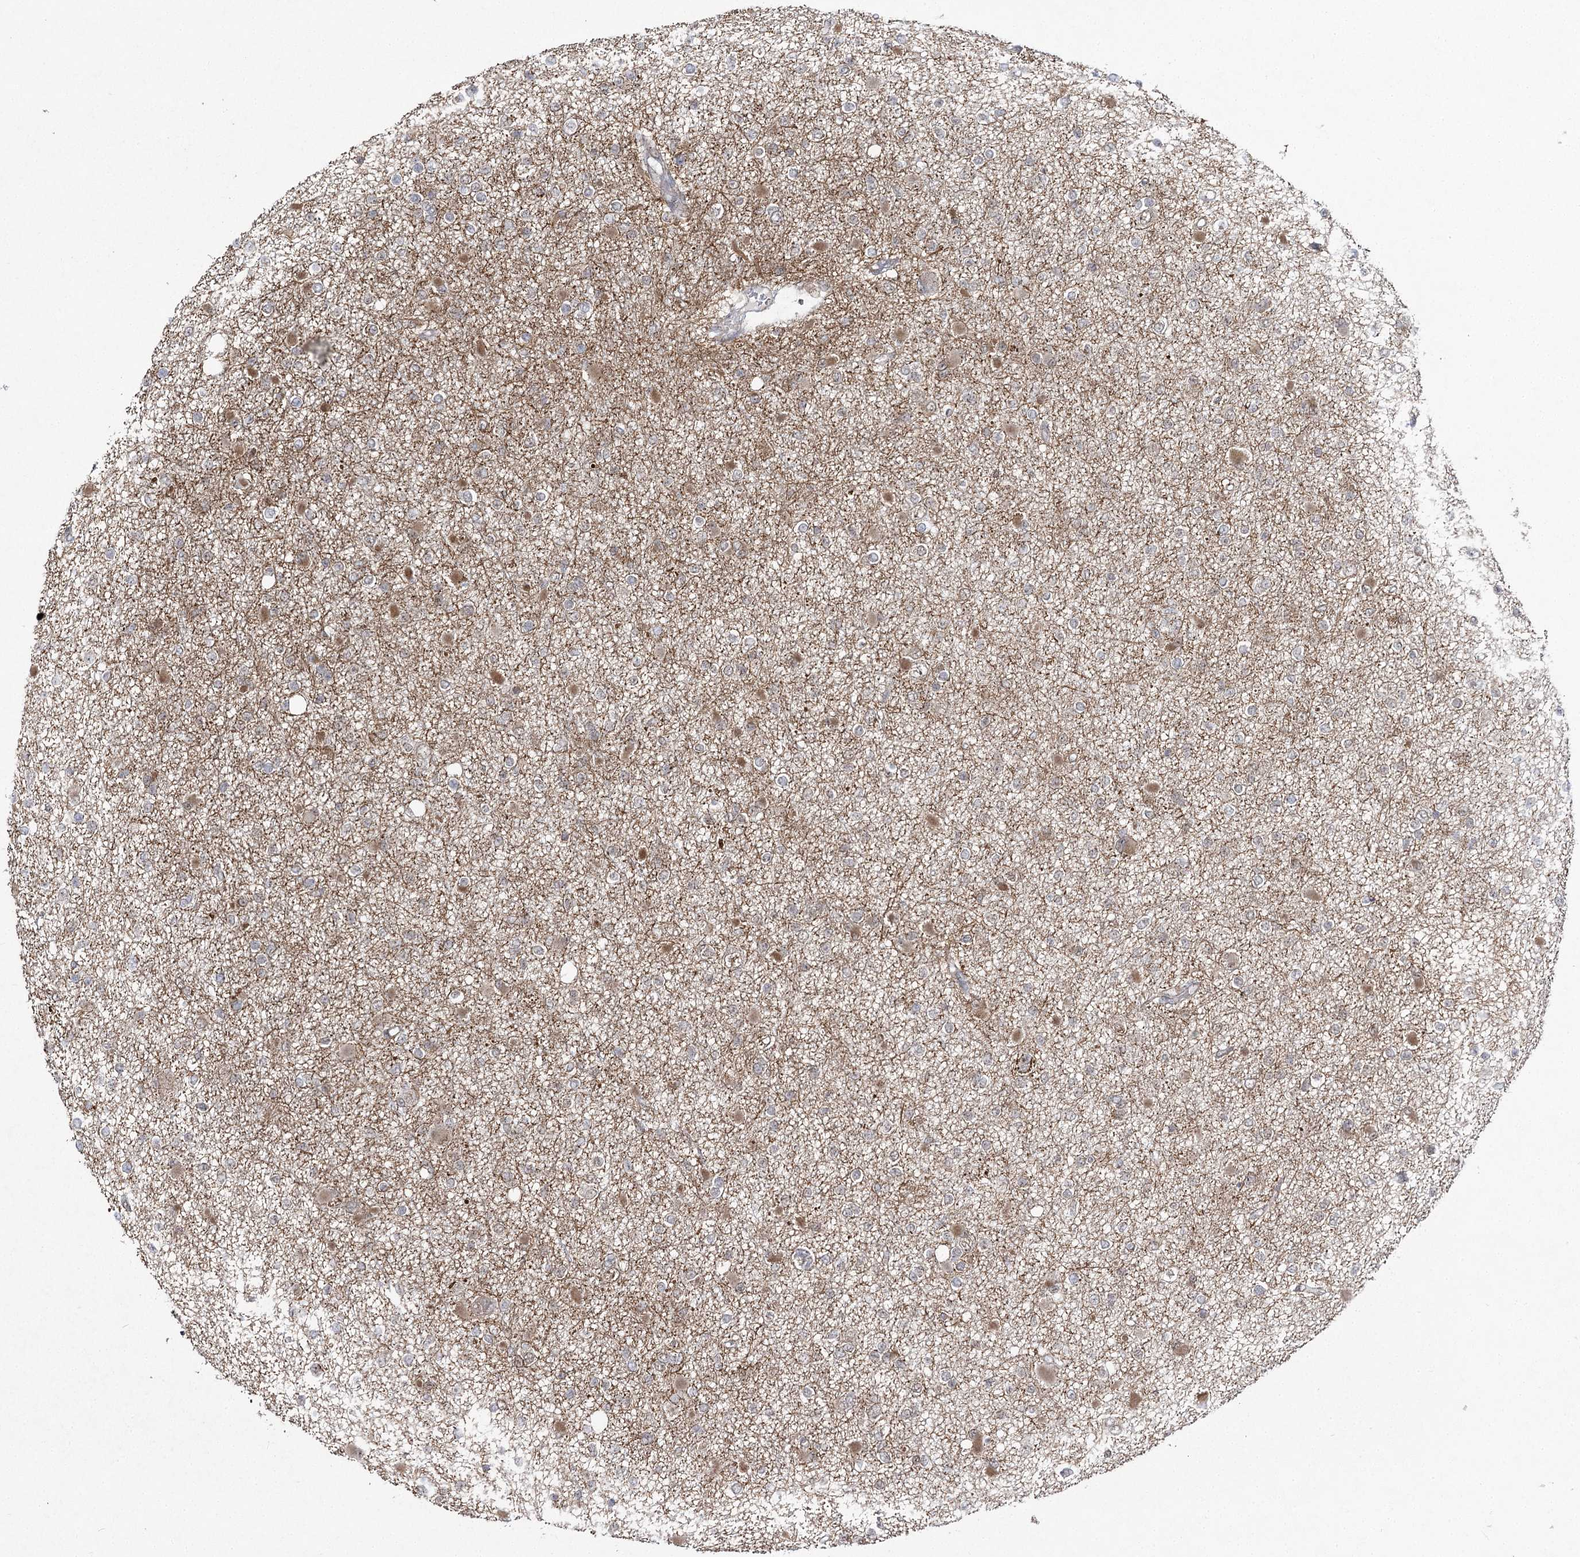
{"staining": {"intensity": "weak", "quantity": "<25%", "location": "cytoplasmic/membranous"}, "tissue": "glioma", "cell_type": "Tumor cells", "image_type": "cancer", "snomed": [{"axis": "morphology", "description": "Glioma, malignant, Low grade"}, {"axis": "topography", "description": "Brain"}], "caption": "Tumor cells show no significant protein staining in glioma.", "gene": "SLC4A1AP", "patient": {"sex": "female", "age": 22}}